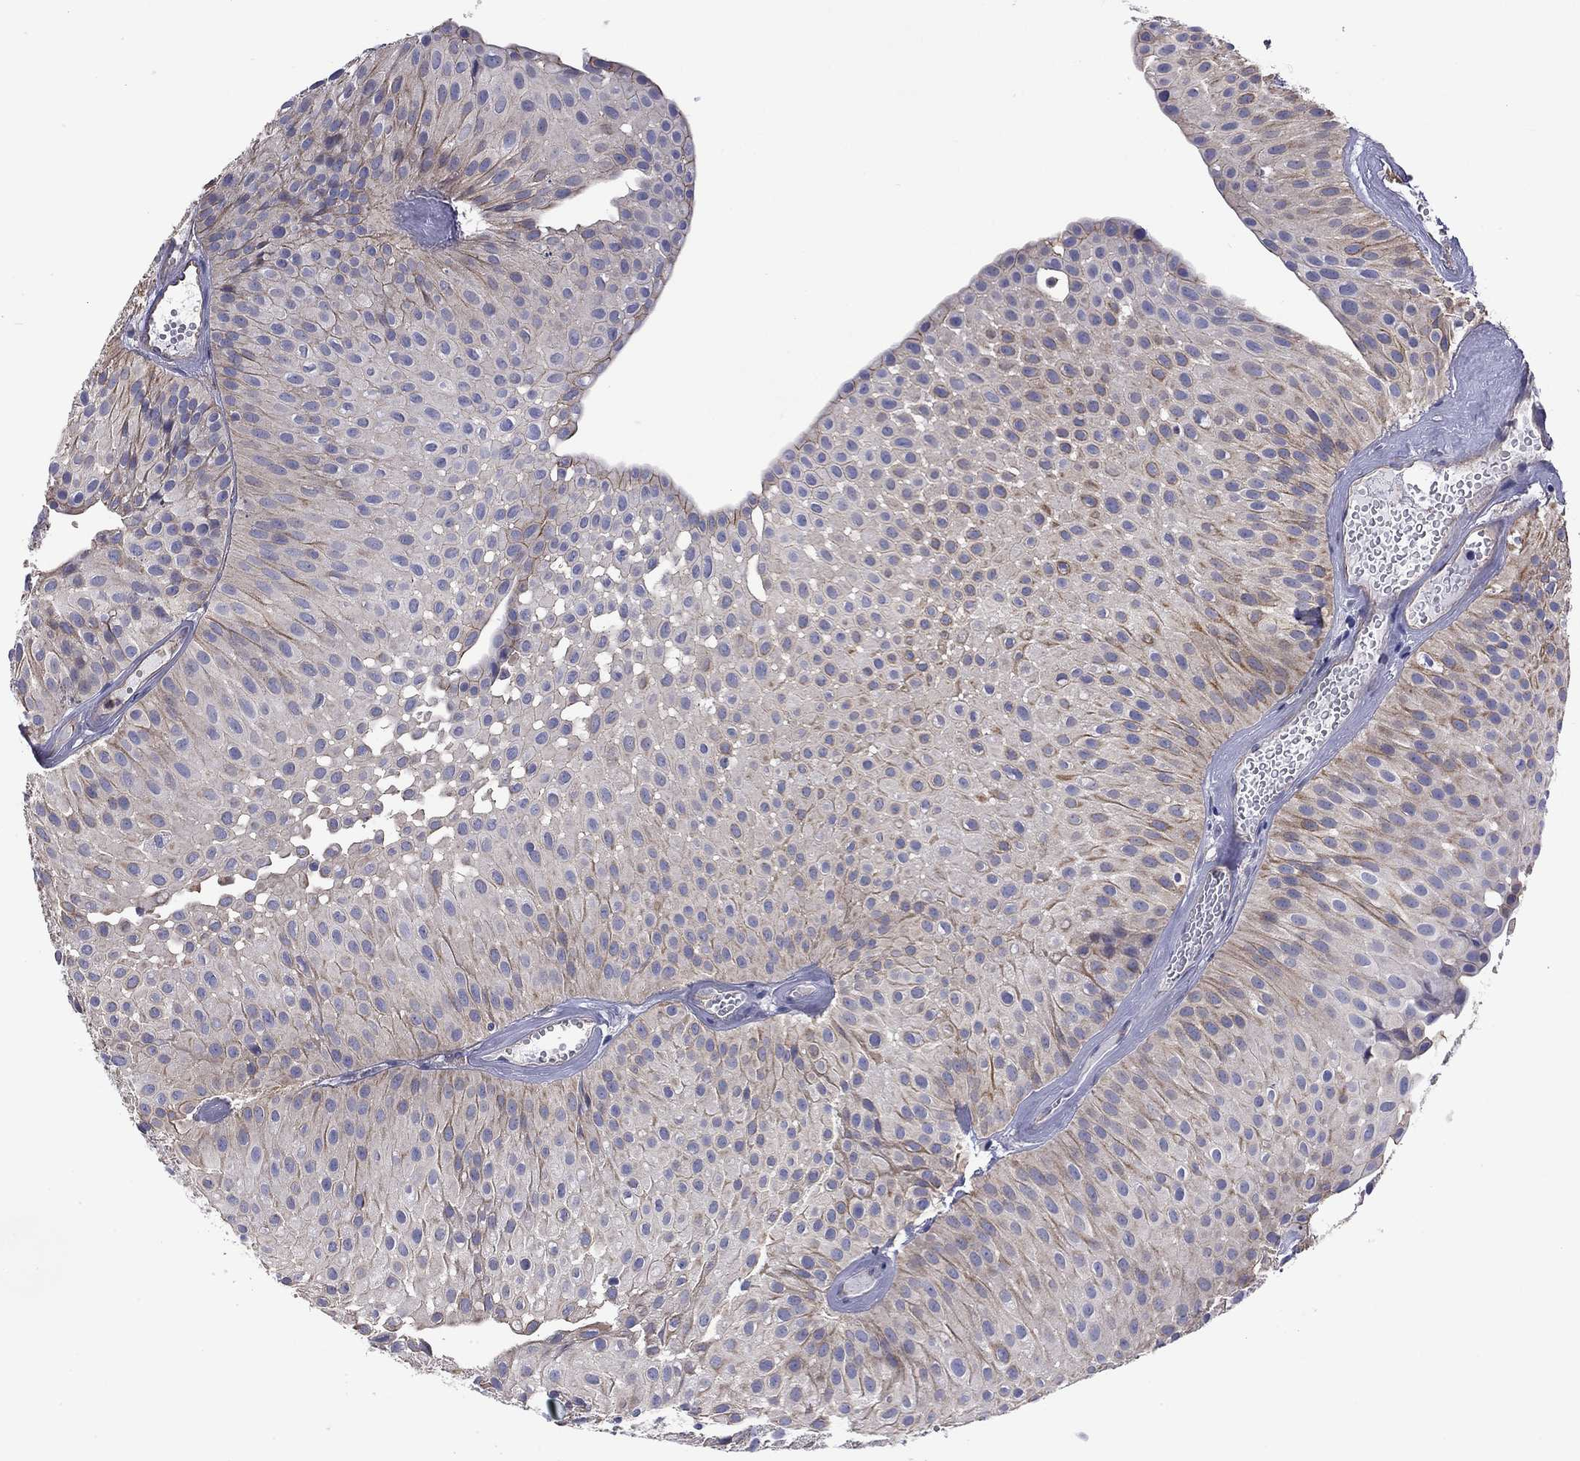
{"staining": {"intensity": "moderate", "quantity": "<25%", "location": "cytoplasmic/membranous"}, "tissue": "urothelial cancer", "cell_type": "Tumor cells", "image_type": "cancer", "snomed": [{"axis": "morphology", "description": "Urothelial carcinoma, Low grade"}, {"axis": "topography", "description": "Urinary bladder"}], "caption": "Urothelial cancer tissue displays moderate cytoplasmic/membranous positivity in about <25% of tumor cells", "gene": "TCHH", "patient": {"sex": "male", "age": 64}}